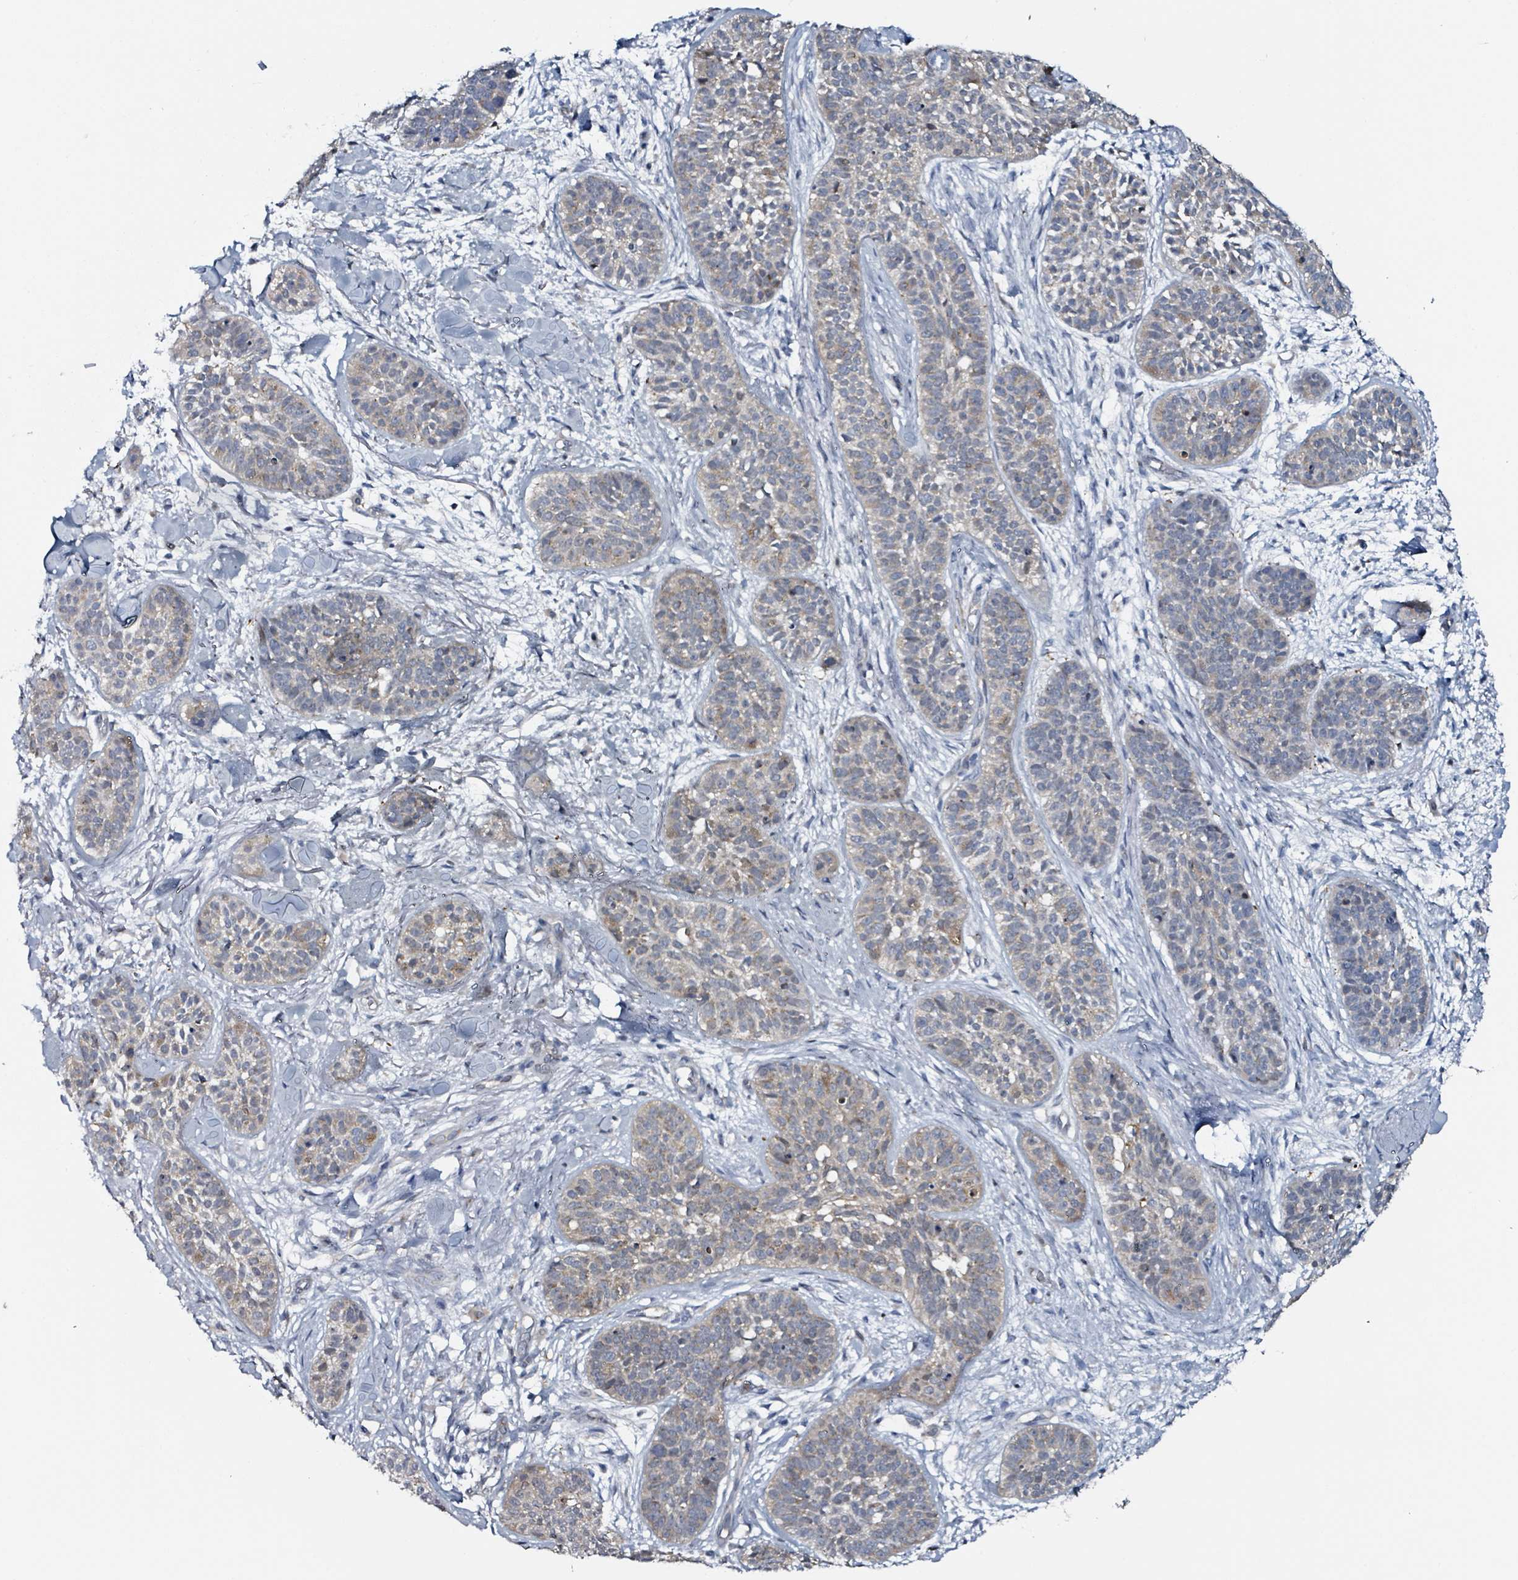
{"staining": {"intensity": "negative", "quantity": "none", "location": "none"}, "tissue": "skin cancer", "cell_type": "Tumor cells", "image_type": "cancer", "snomed": [{"axis": "morphology", "description": "Basal cell carcinoma"}, {"axis": "topography", "description": "Skin"}], "caption": "Human skin basal cell carcinoma stained for a protein using IHC shows no positivity in tumor cells.", "gene": "B3GAT3", "patient": {"sex": "male", "age": 52}}